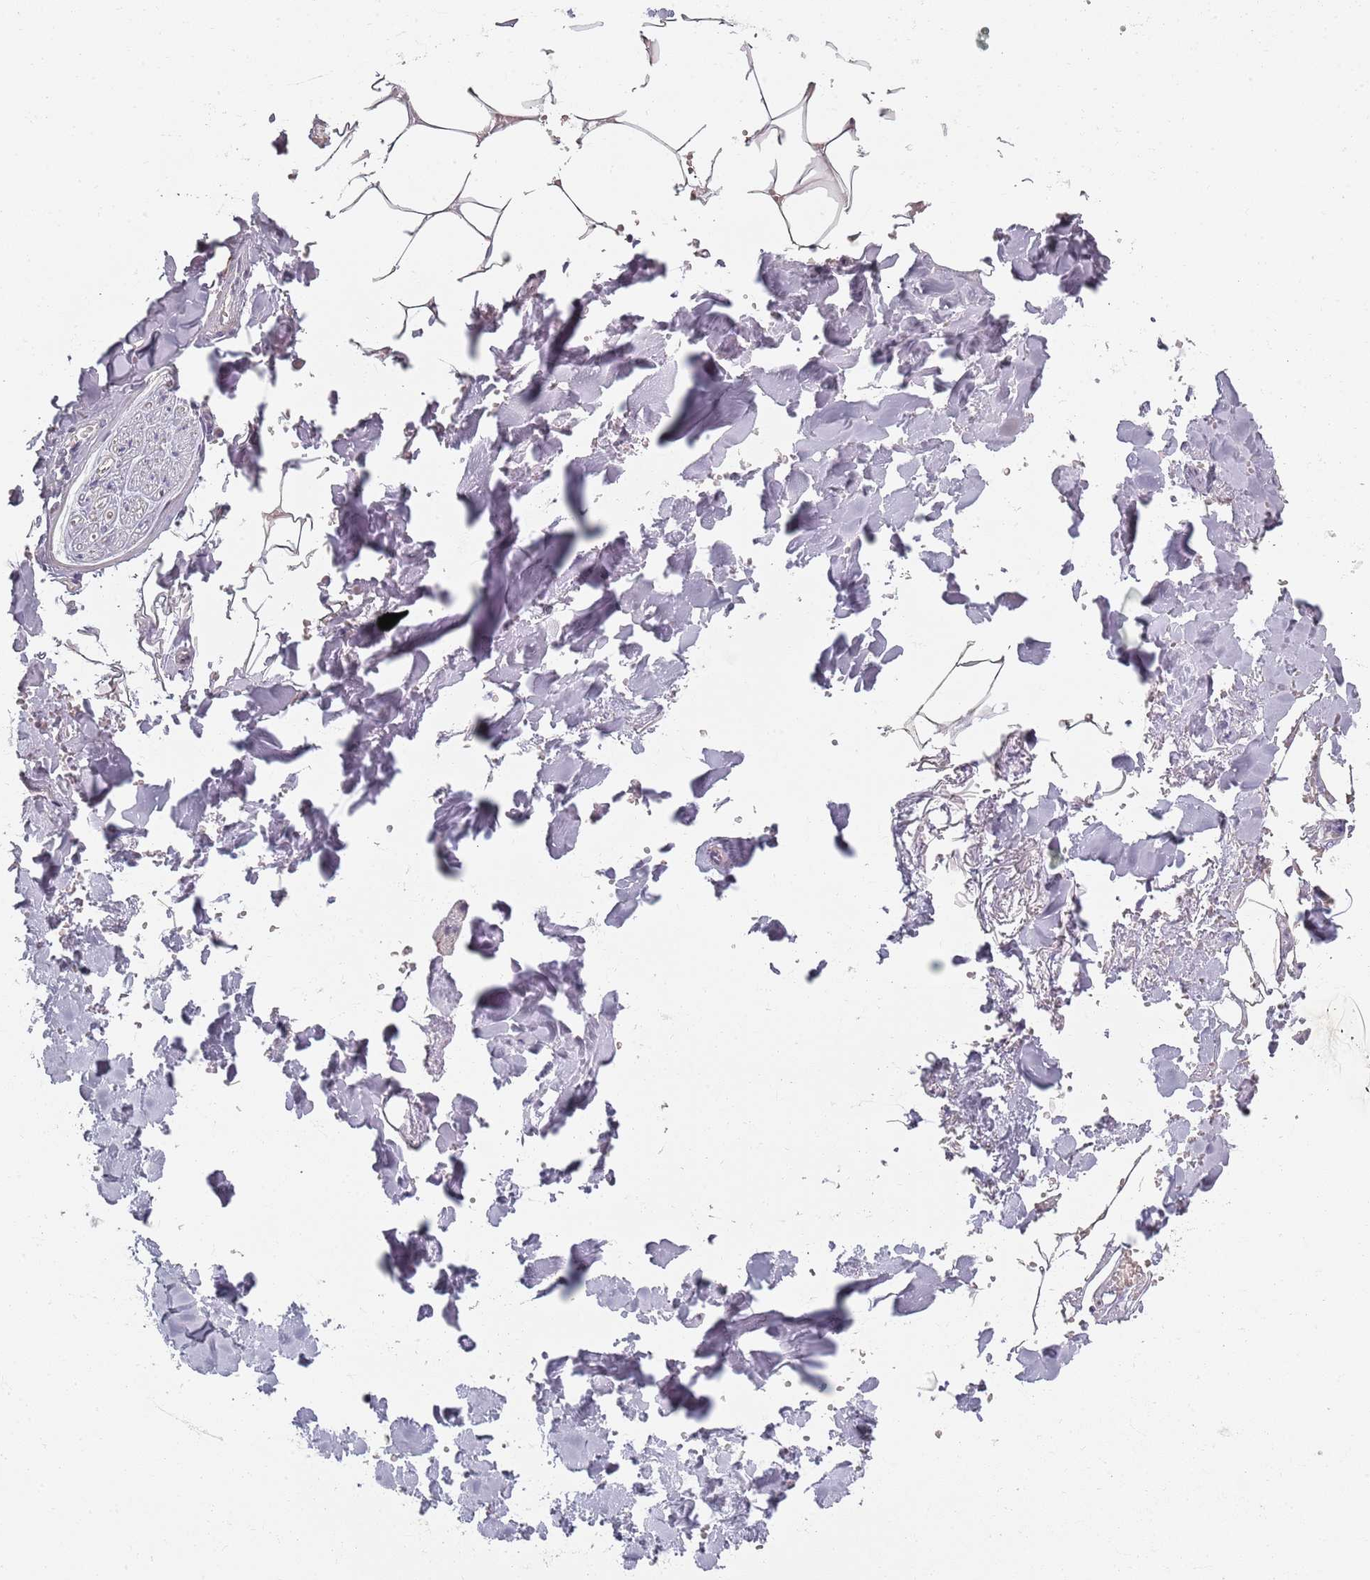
{"staining": {"intensity": "negative", "quantity": "none", "location": "none"}, "tissue": "adipose tissue", "cell_type": "Adipocytes", "image_type": "normal", "snomed": [{"axis": "morphology", "description": "Normal tissue, NOS"}, {"axis": "topography", "description": "Salivary gland"}, {"axis": "topography", "description": "Peripheral nerve tissue"}], "caption": "Adipose tissue stained for a protein using immunohistochemistry (IHC) shows no staining adipocytes.", "gene": "SYNGR3", "patient": {"sex": "male", "age": 38}}